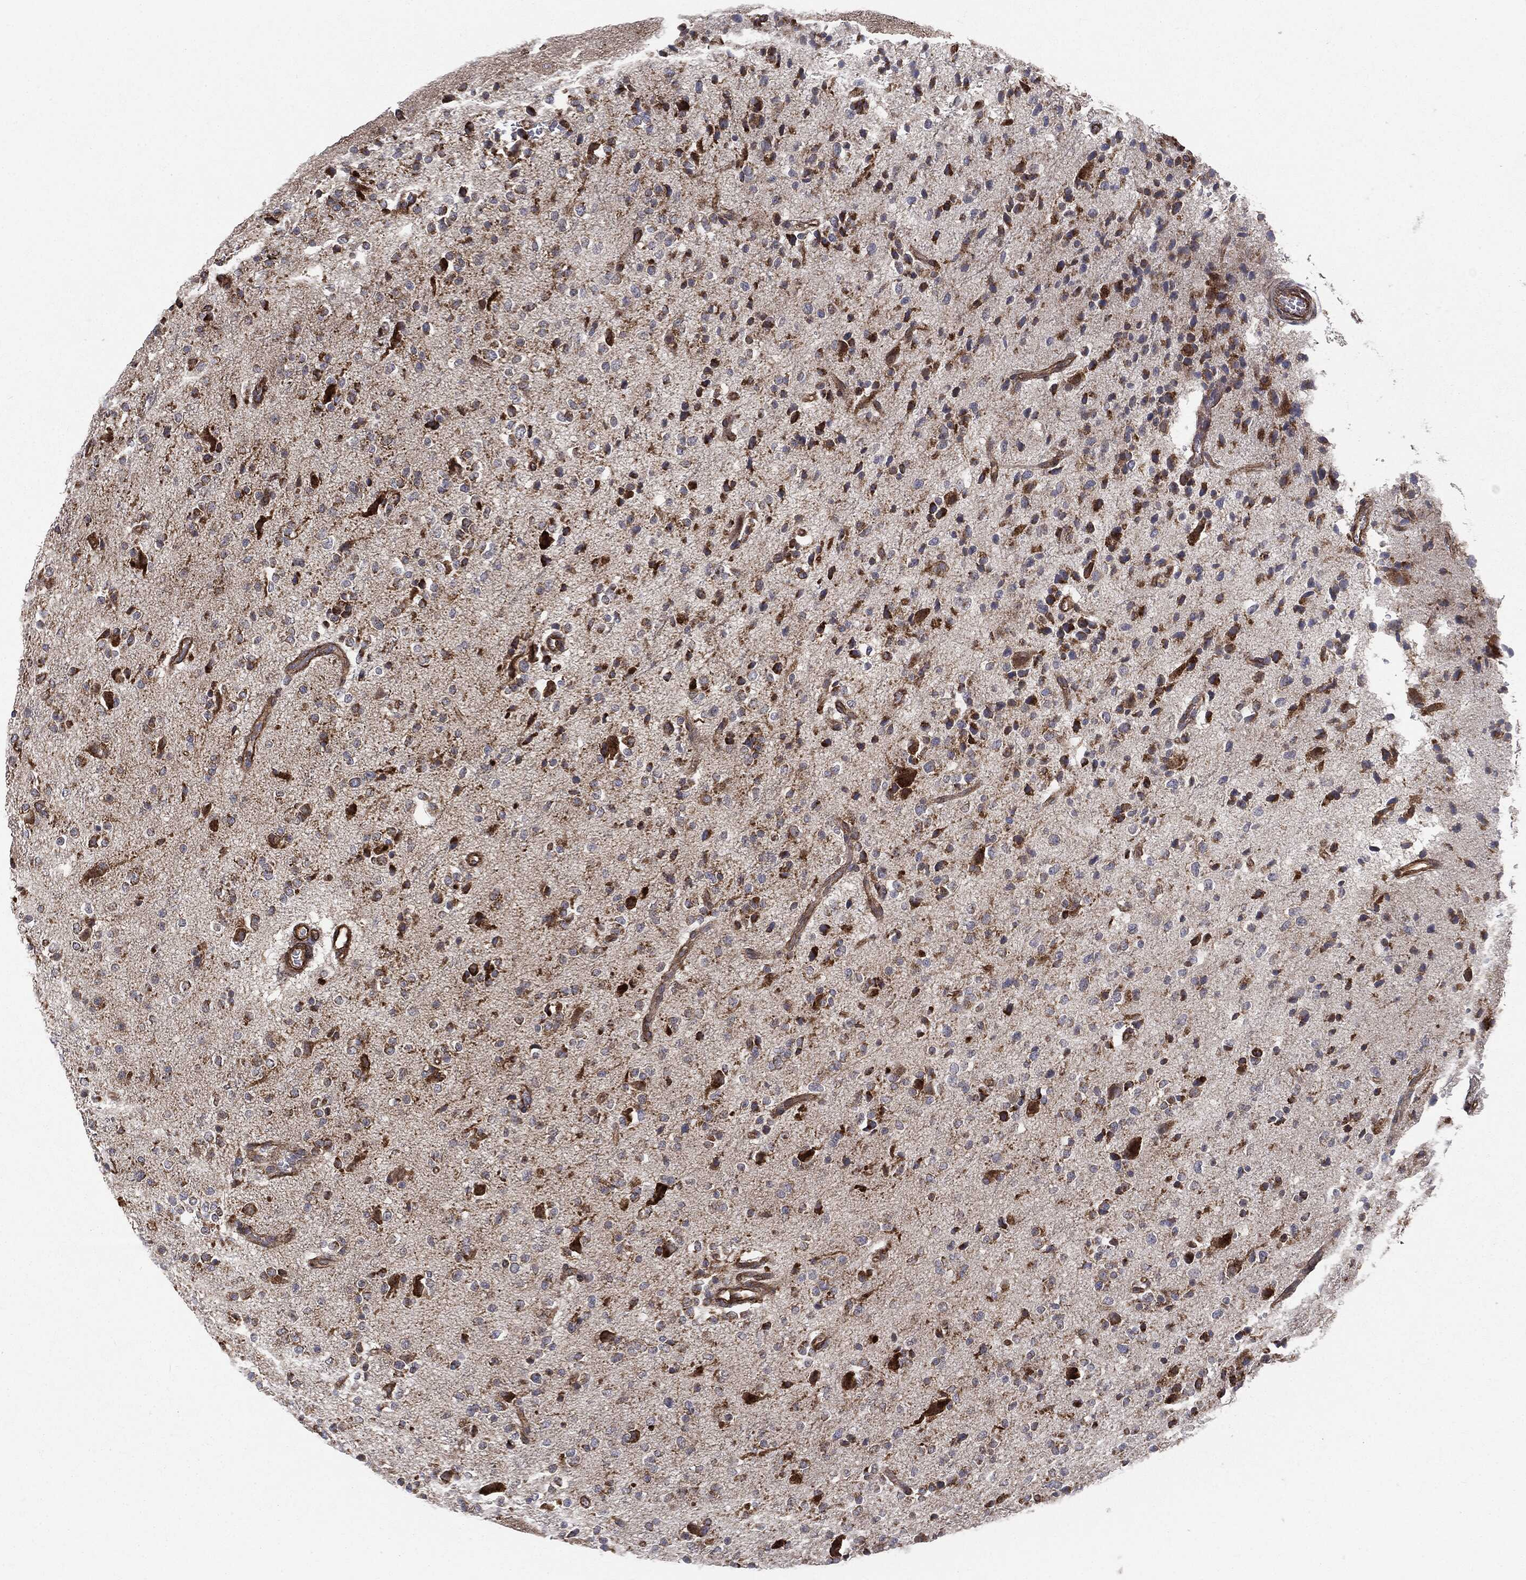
{"staining": {"intensity": "moderate", "quantity": "25%-75%", "location": "cytoplasmic/membranous"}, "tissue": "glioma", "cell_type": "Tumor cells", "image_type": "cancer", "snomed": [{"axis": "morphology", "description": "Glioma, malignant, Low grade"}, {"axis": "topography", "description": "Brain"}], "caption": "Immunohistochemical staining of malignant low-grade glioma shows moderate cytoplasmic/membranous protein staining in approximately 25%-75% of tumor cells.", "gene": "CYLD", "patient": {"sex": "male", "age": 41}}